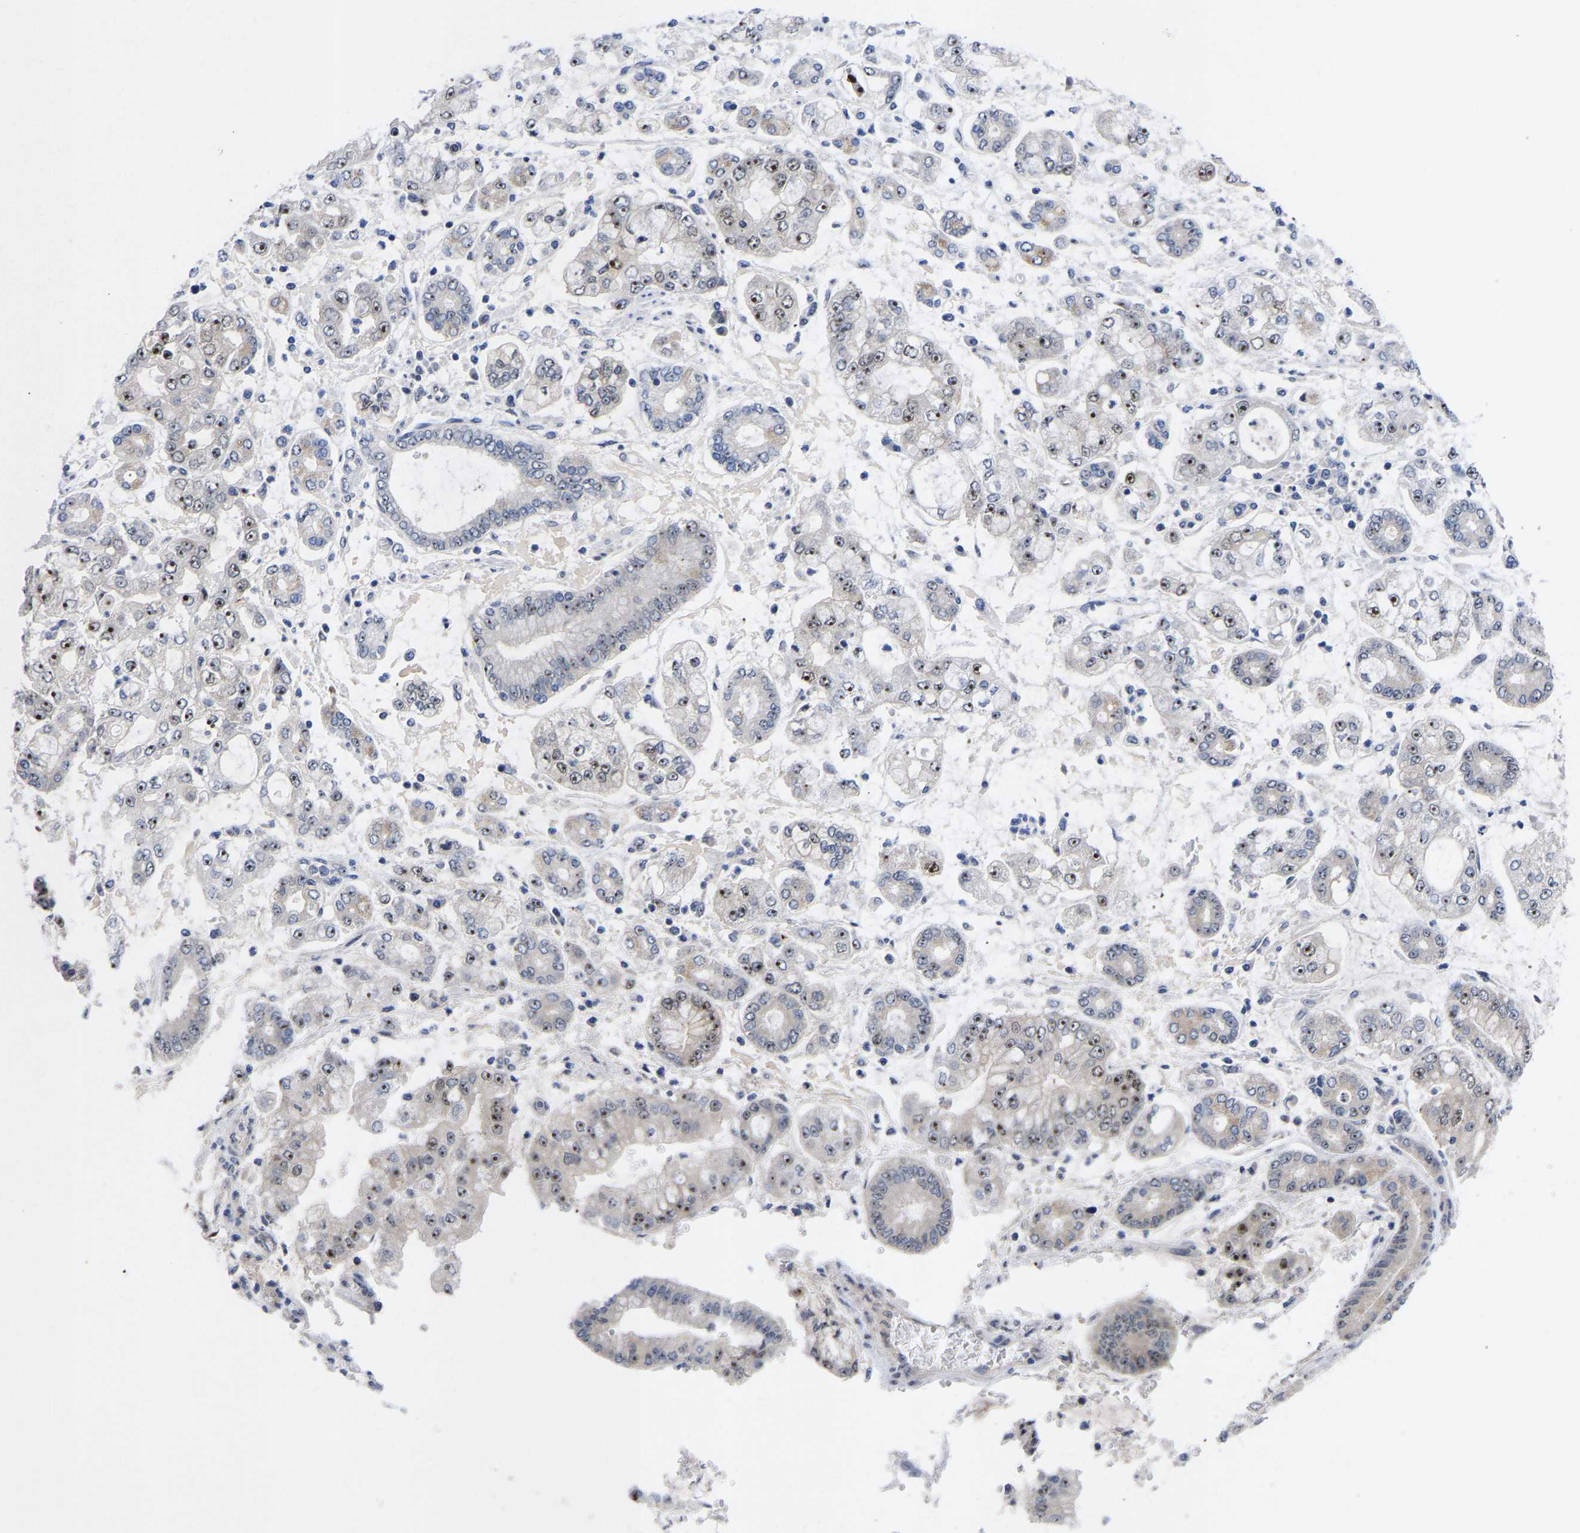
{"staining": {"intensity": "moderate", "quantity": "25%-75%", "location": "nuclear"}, "tissue": "stomach cancer", "cell_type": "Tumor cells", "image_type": "cancer", "snomed": [{"axis": "morphology", "description": "Adenocarcinoma, NOS"}, {"axis": "topography", "description": "Stomach"}], "caption": "Immunohistochemistry staining of adenocarcinoma (stomach), which displays medium levels of moderate nuclear expression in about 25%-75% of tumor cells indicating moderate nuclear protein staining. The staining was performed using DAB (3,3'-diaminobenzidine) (brown) for protein detection and nuclei were counterstained in hematoxylin (blue).", "gene": "NLE1", "patient": {"sex": "male", "age": 76}}